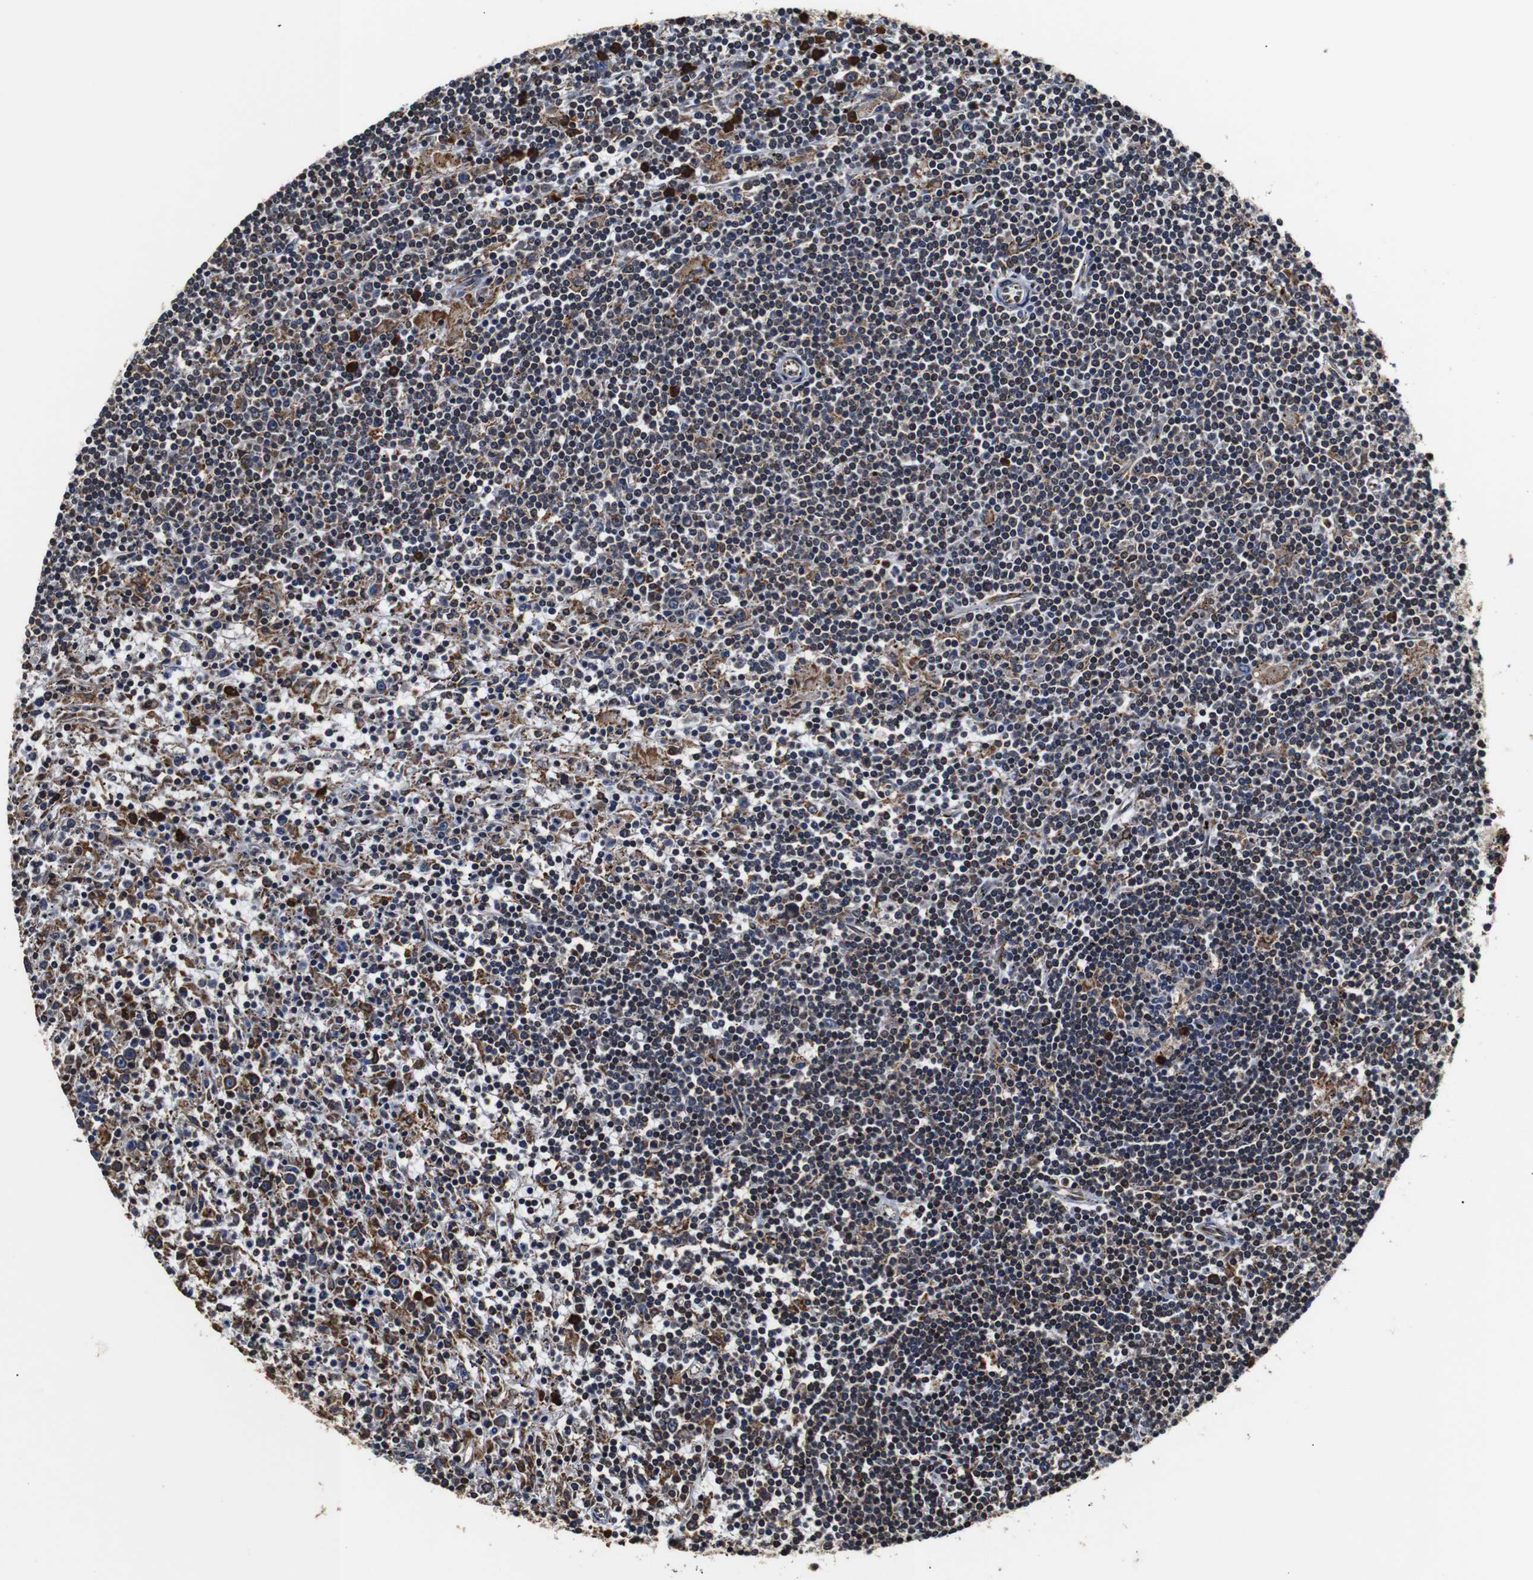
{"staining": {"intensity": "moderate", "quantity": "<25%", "location": "cytoplasmic/membranous"}, "tissue": "lymphoma", "cell_type": "Tumor cells", "image_type": "cancer", "snomed": [{"axis": "morphology", "description": "Malignant lymphoma, non-Hodgkin's type, Low grade"}, {"axis": "topography", "description": "Spleen"}], "caption": "Immunohistochemical staining of human malignant lymphoma, non-Hodgkin's type (low-grade) reveals low levels of moderate cytoplasmic/membranous protein positivity in about <25% of tumor cells.", "gene": "HHIP", "patient": {"sex": "male", "age": 76}}